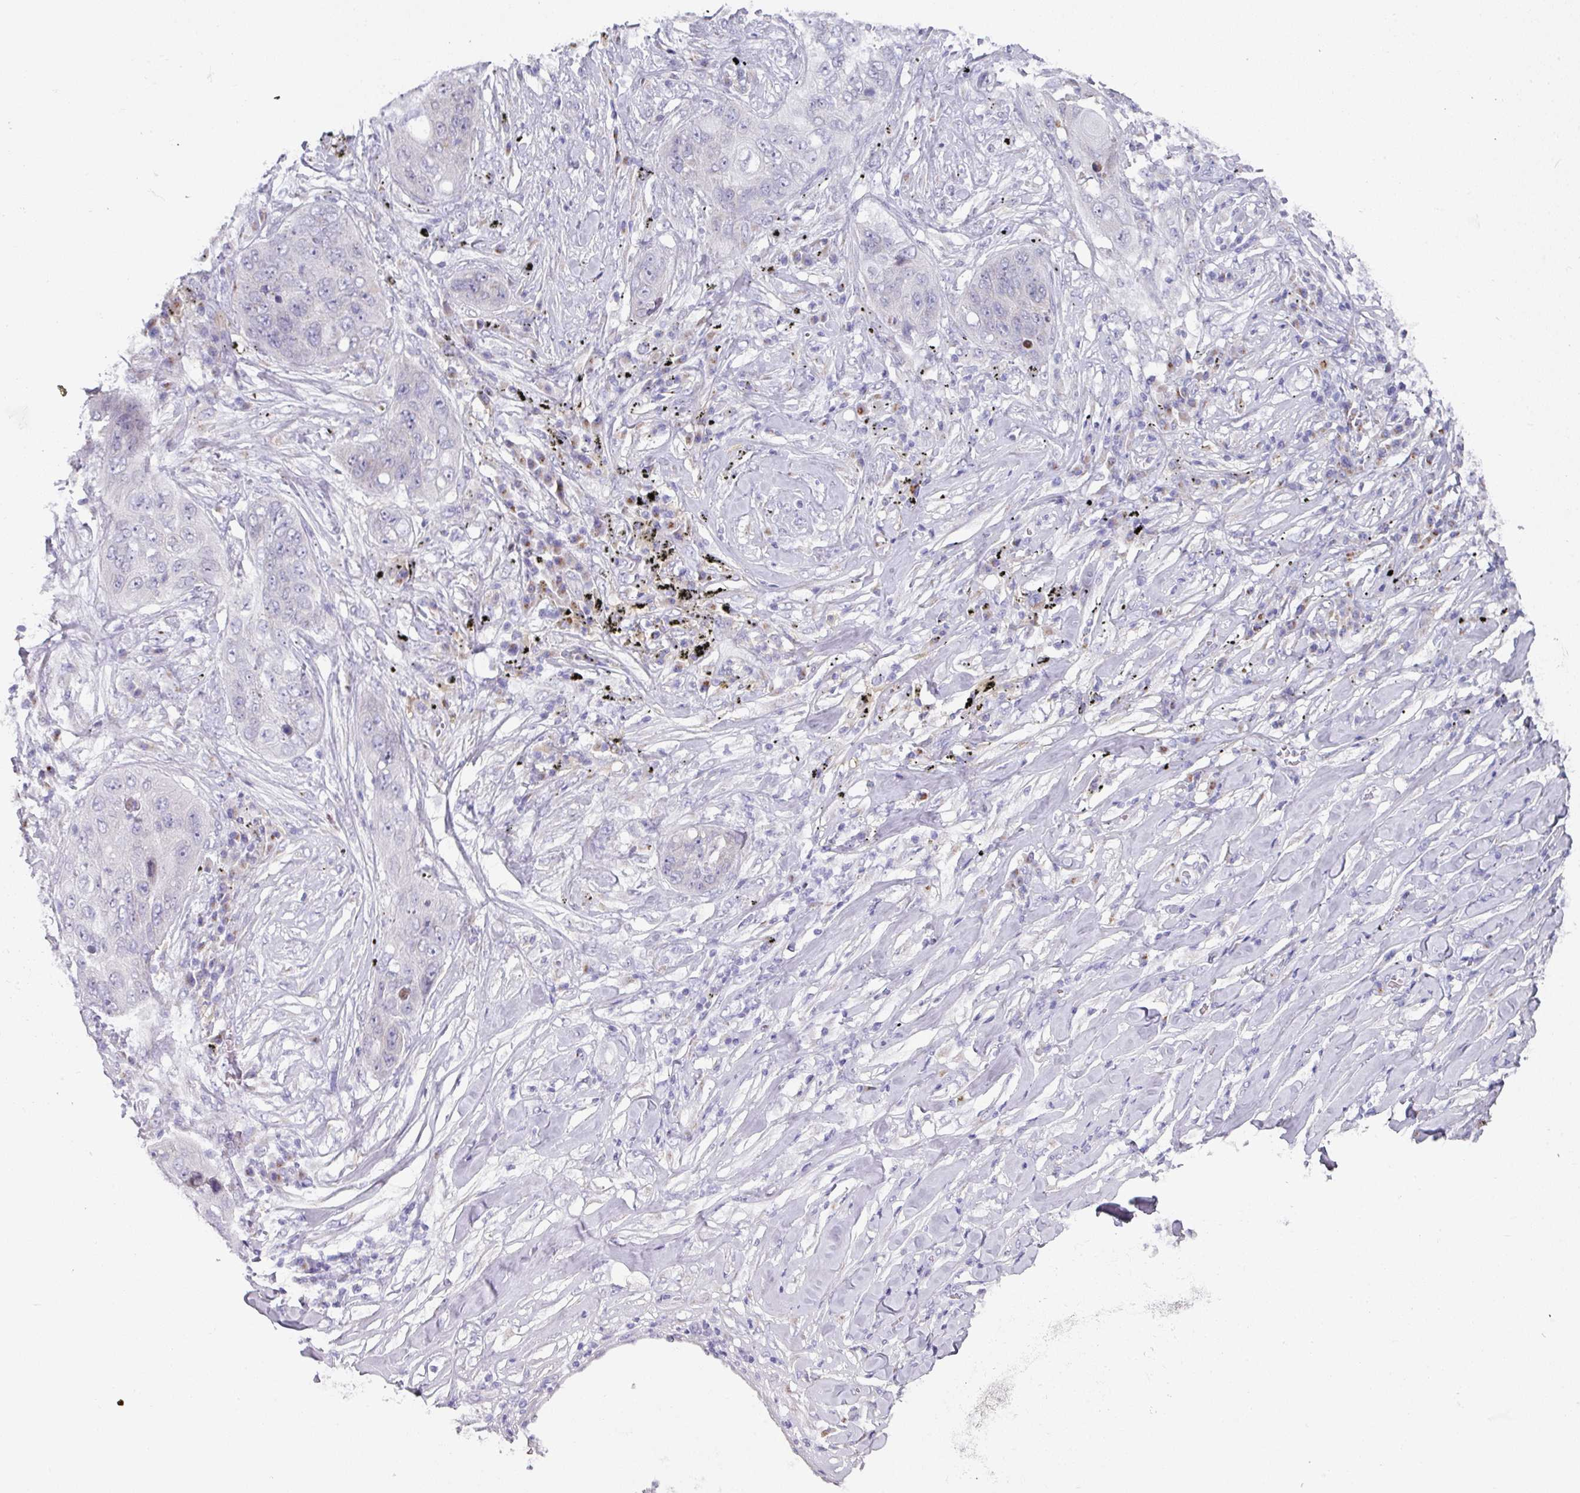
{"staining": {"intensity": "negative", "quantity": "none", "location": "none"}, "tissue": "lung cancer", "cell_type": "Tumor cells", "image_type": "cancer", "snomed": [{"axis": "morphology", "description": "Squamous cell carcinoma, NOS"}, {"axis": "topography", "description": "Lung"}], "caption": "Lung squamous cell carcinoma stained for a protein using immunohistochemistry (IHC) exhibits no staining tumor cells.", "gene": "VKORC1L1", "patient": {"sex": "female", "age": 63}}